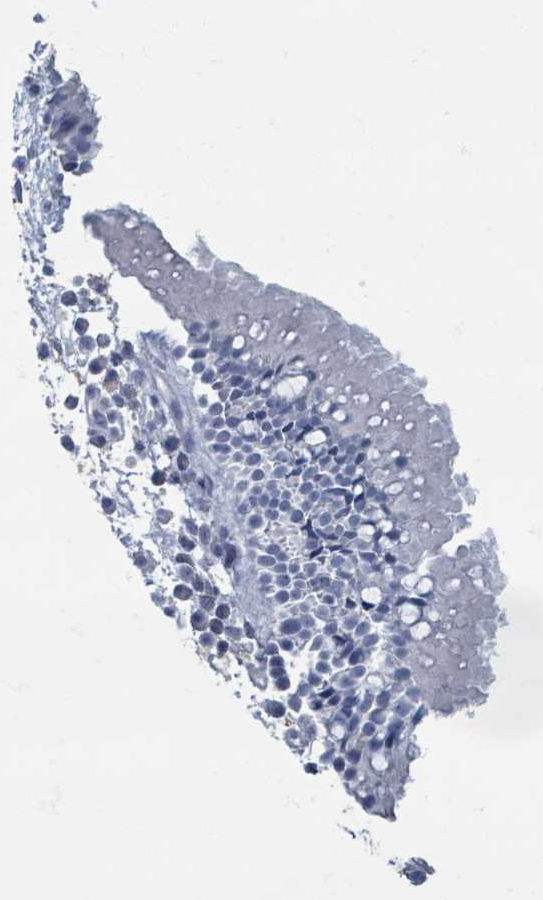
{"staining": {"intensity": "negative", "quantity": "none", "location": "none"}, "tissue": "nasopharynx", "cell_type": "Respiratory epithelial cells", "image_type": "normal", "snomed": [{"axis": "morphology", "description": "Normal tissue, NOS"}, {"axis": "morphology", "description": "Inflammation, NOS"}, {"axis": "morphology", "description": "Malignant melanoma, Metastatic site"}, {"axis": "topography", "description": "Nasopharynx"}], "caption": "Immunohistochemistry photomicrograph of benign nasopharynx: human nasopharynx stained with DAB displays no significant protein positivity in respiratory epithelial cells.", "gene": "TAS2R1", "patient": {"sex": "male", "age": 70}}